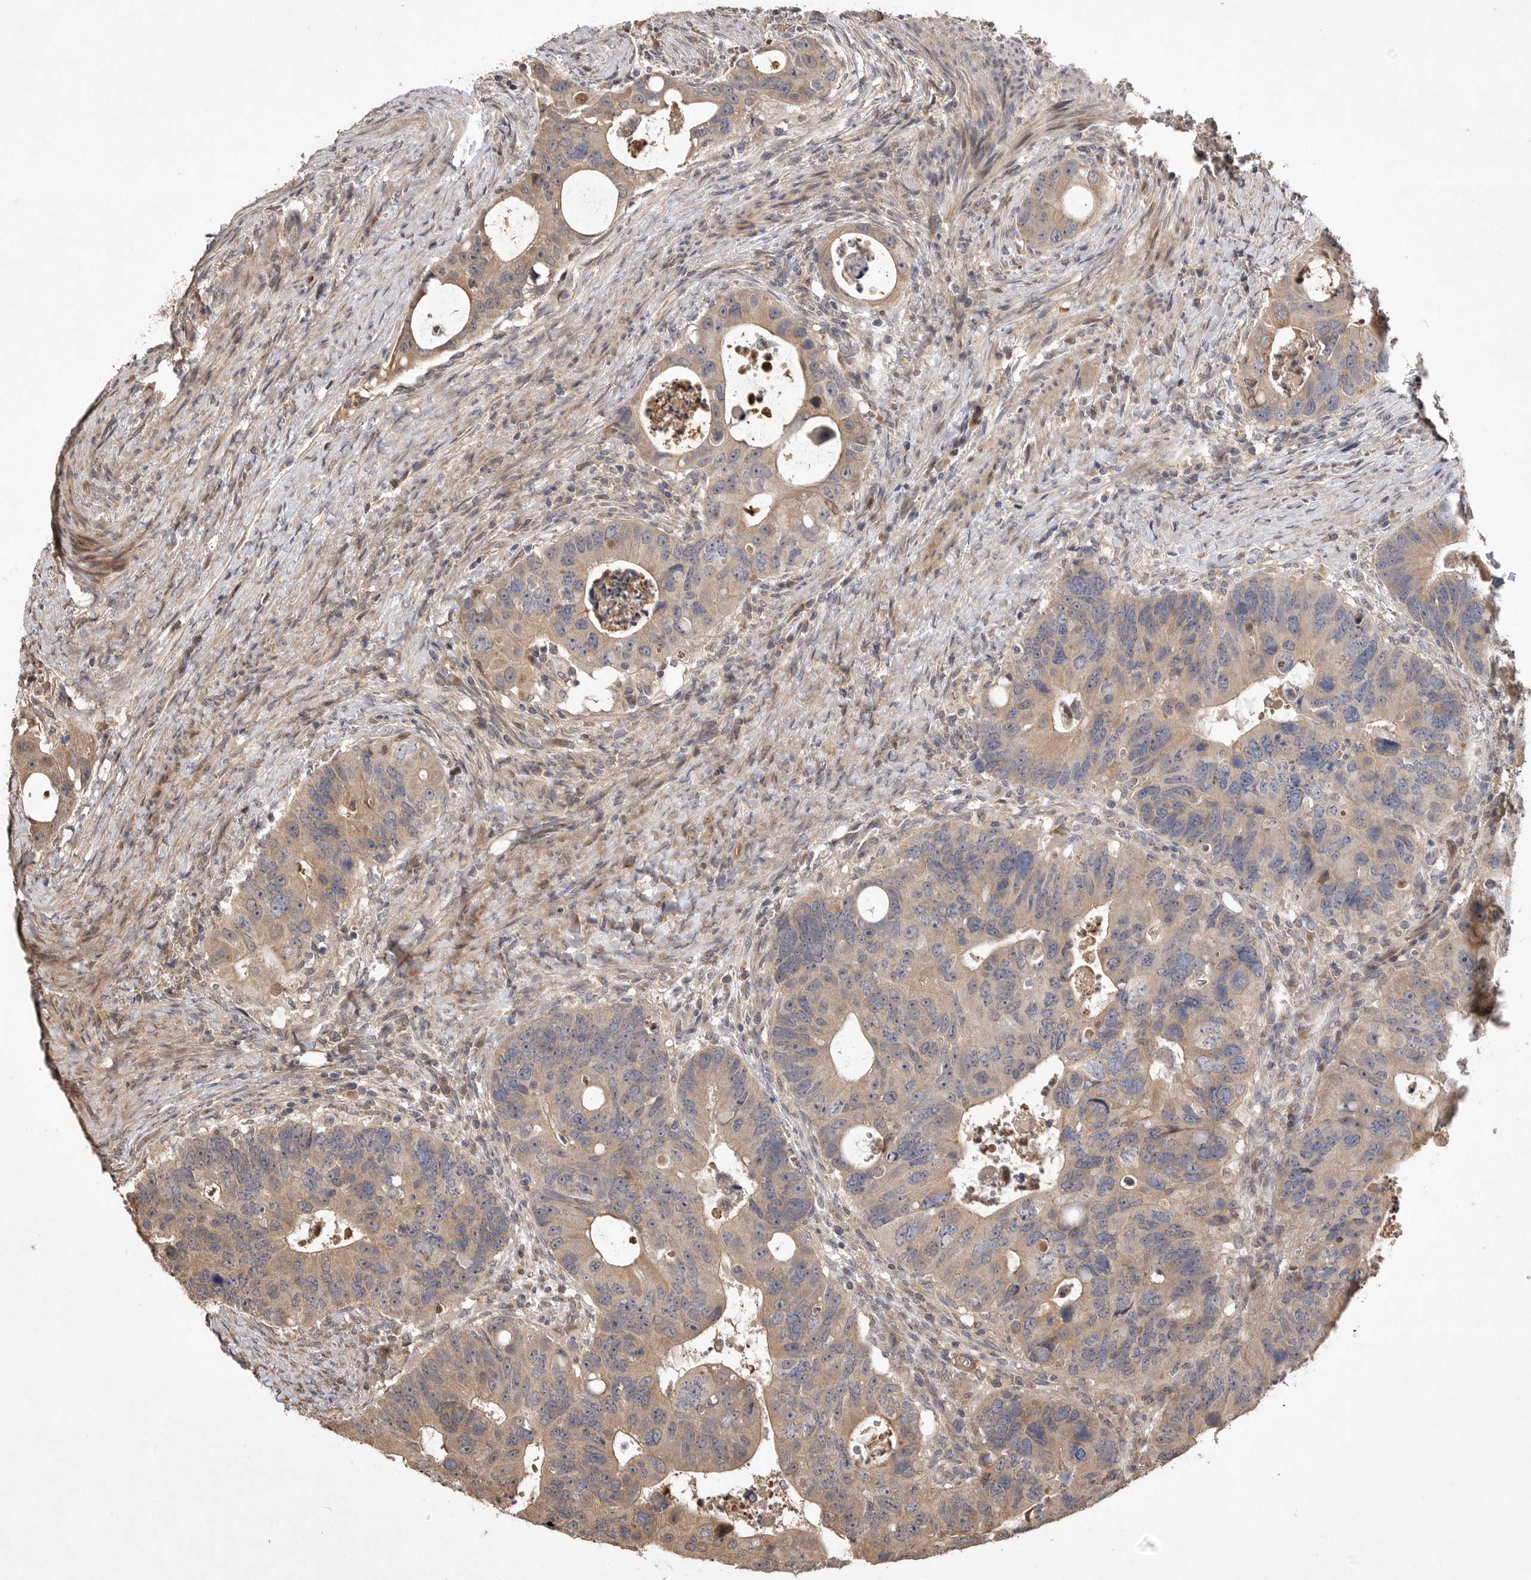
{"staining": {"intensity": "moderate", "quantity": ">75%", "location": "cytoplasmic/membranous"}, "tissue": "colorectal cancer", "cell_type": "Tumor cells", "image_type": "cancer", "snomed": [{"axis": "morphology", "description": "Adenocarcinoma, NOS"}, {"axis": "topography", "description": "Rectum"}], "caption": "Immunohistochemical staining of human colorectal cancer (adenocarcinoma) reveals medium levels of moderate cytoplasmic/membranous protein positivity in about >75% of tumor cells. (Stains: DAB in brown, nuclei in blue, Microscopy: brightfield microscopy at high magnification).", "gene": "VN1R4", "patient": {"sex": "male", "age": 59}}